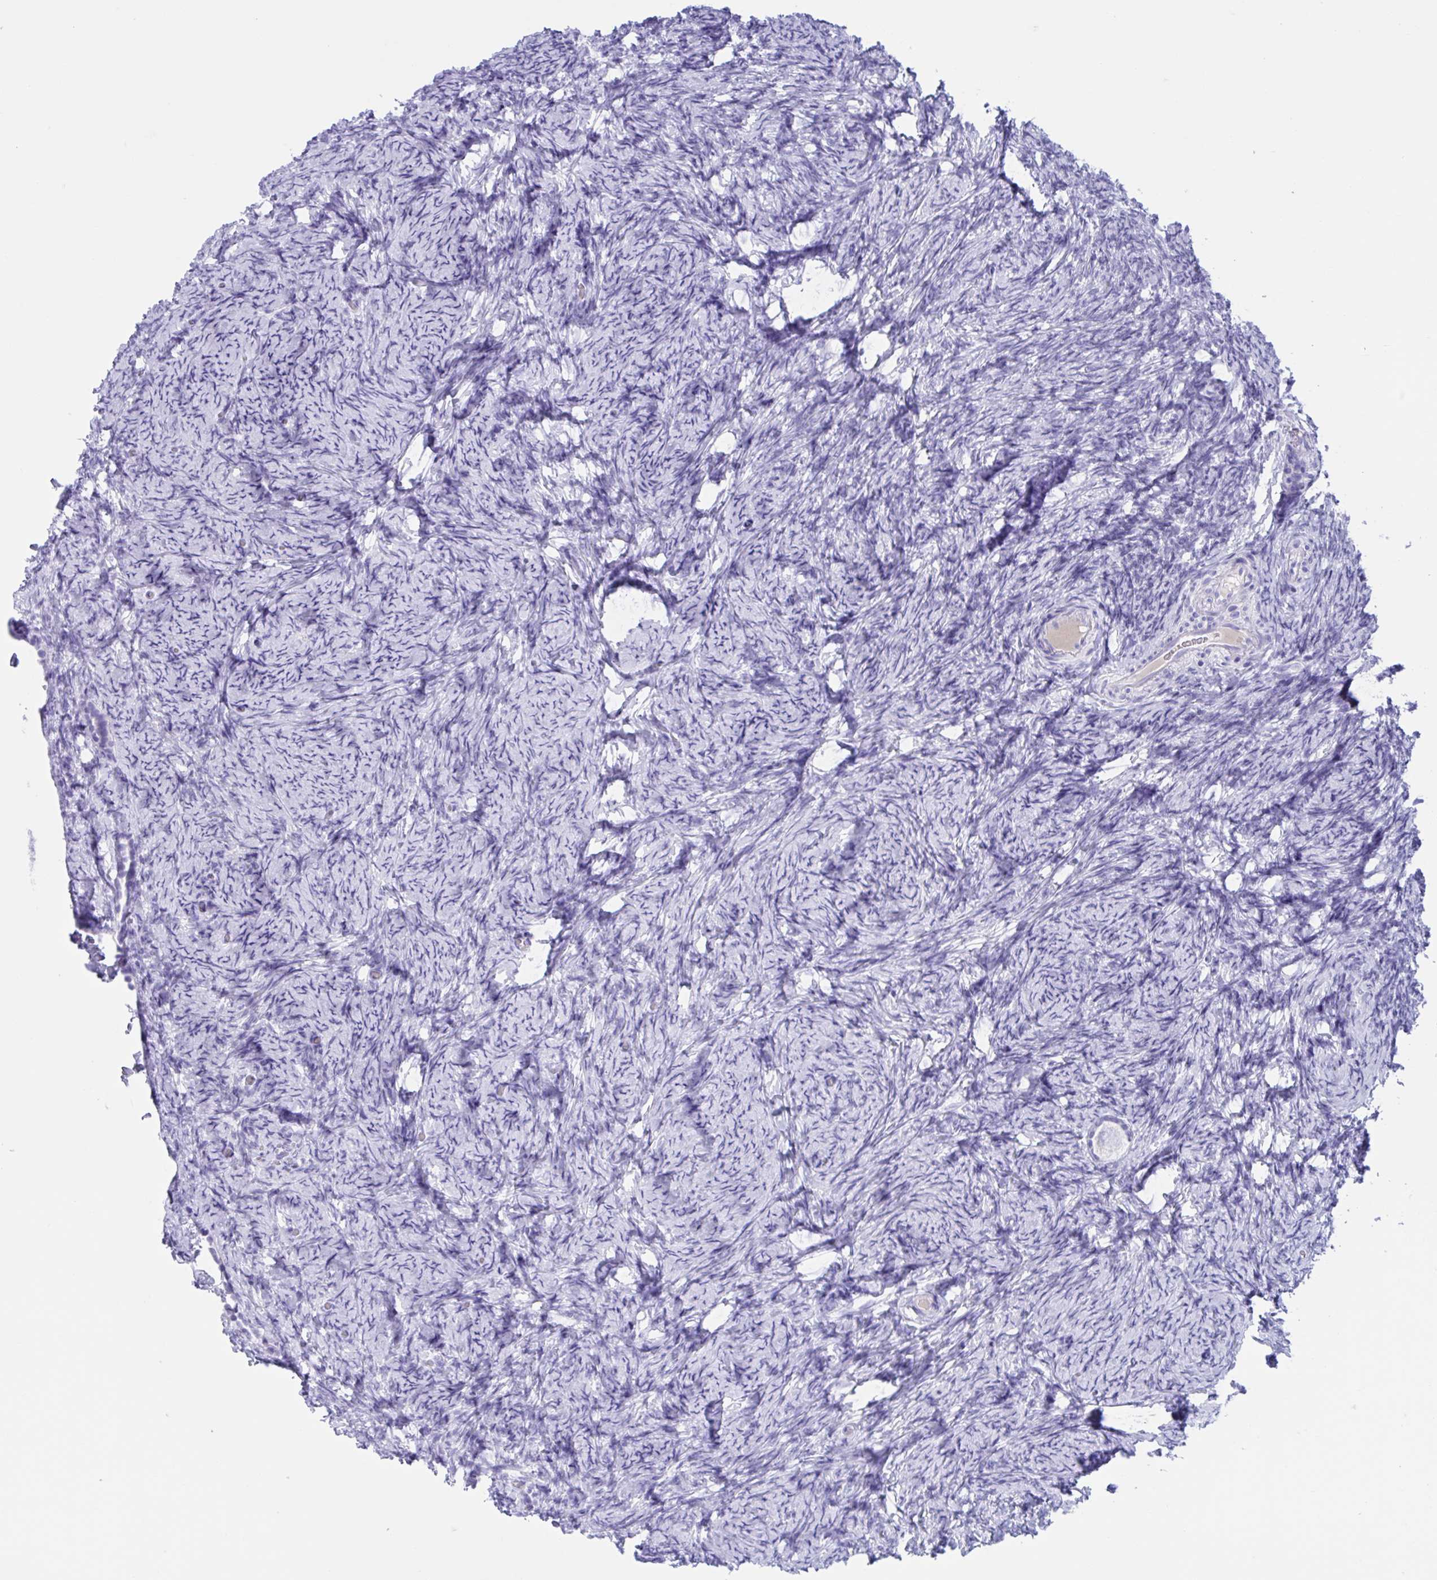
{"staining": {"intensity": "negative", "quantity": "none", "location": "none"}, "tissue": "ovary", "cell_type": "Follicle cells", "image_type": "normal", "snomed": [{"axis": "morphology", "description": "Normal tissue, NOS"}, {"axis": "topography", "description": "Ovary"}], "caption": "Immunohistochemistry (IHC) photomicrograph of benign human ovary stained for a protein (brown), which exhibits no expression in follicle cells. Nuclei are stained in blue.", "gene": "TMEM35A", "patient": {"sex": "female", "age": 34}}